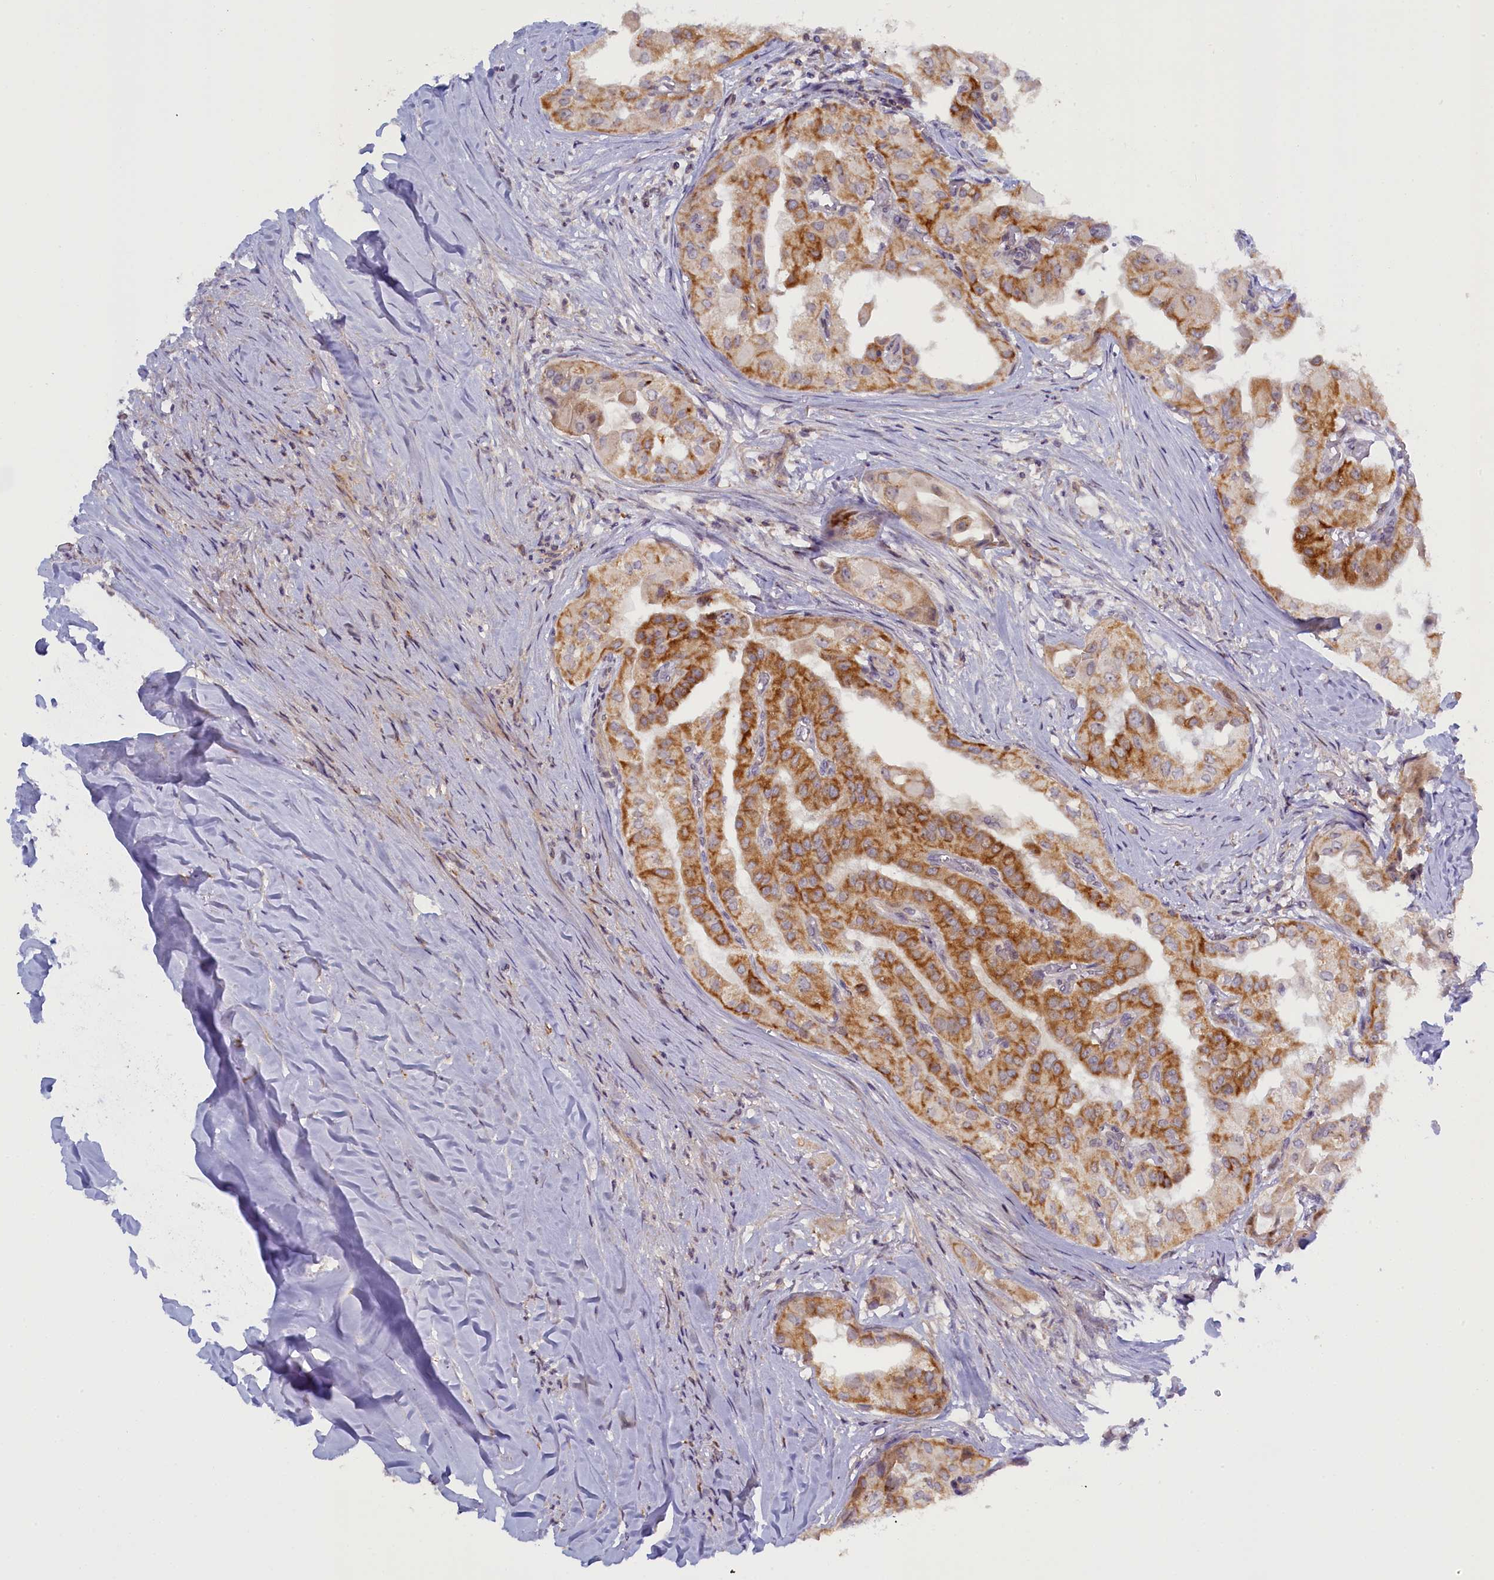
{"staining": {"intensity": "strong", "quantity": "25%-75%", "location": "cytoplasmic/membranous"}, "tissue": "thyroid cancer", "cell_type": "Tumor cells", "image_type": "cancer", "snomed": [{"axis": "morphology", "description": "Papillary adenocarcinoma, NOS"}, {"axis": "topography", "description": "Thyroid gland"}], "caption": "Immunohistochemistry (IHC) micrograph of human thyroid papillary adenocarcinoma stained for a protein (brown), which demonstrates high levels of strong cytoplasmic/membranous expression in about 25%-75% of tumor cells.", "gene": "CCL23", "patient": {"sex": "female", "age": 59}}